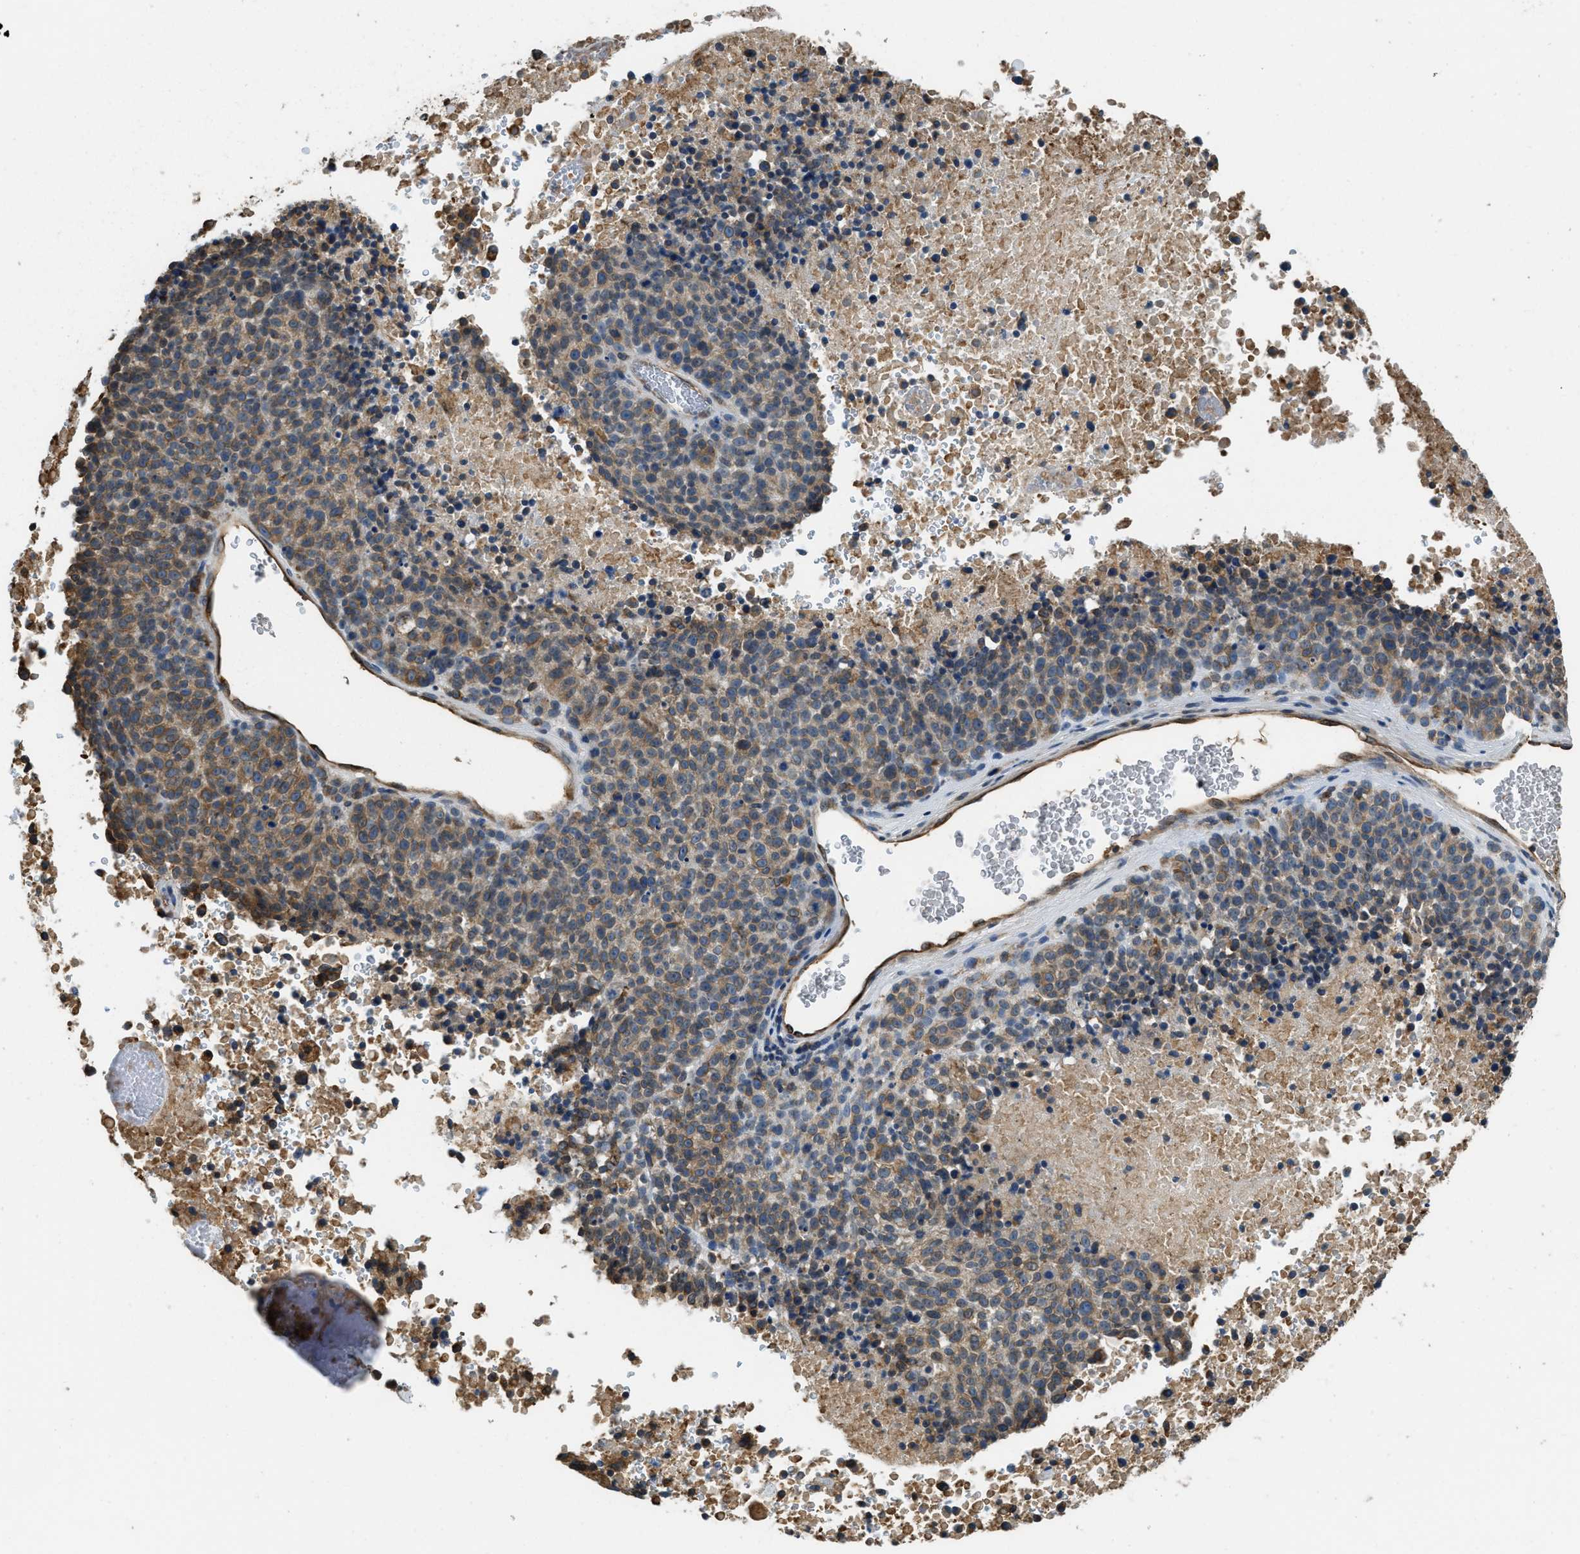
{"staining": {"intensity": "moderate", "quantity": ">75%", "location": "cytoplasmic/membranous"}, "tissue": "melanoma", "cell_type": "Tumor cells", "image_type": "cancer", "snomed": [{"axis": "morphology", "description": "Malignant melanoma, Metastatic site"}, {"axis": "topography", "description": "Cerebral cortex"}], "caption": "Immunohistochemical staining of human malignant melanoma (metastatic site) exhibits moderate cytoplasmic/membranous protein staining in about >75% of tumor cells.", "gene": "BCAP31", "patient": {"sex": "female", "age": 52}}